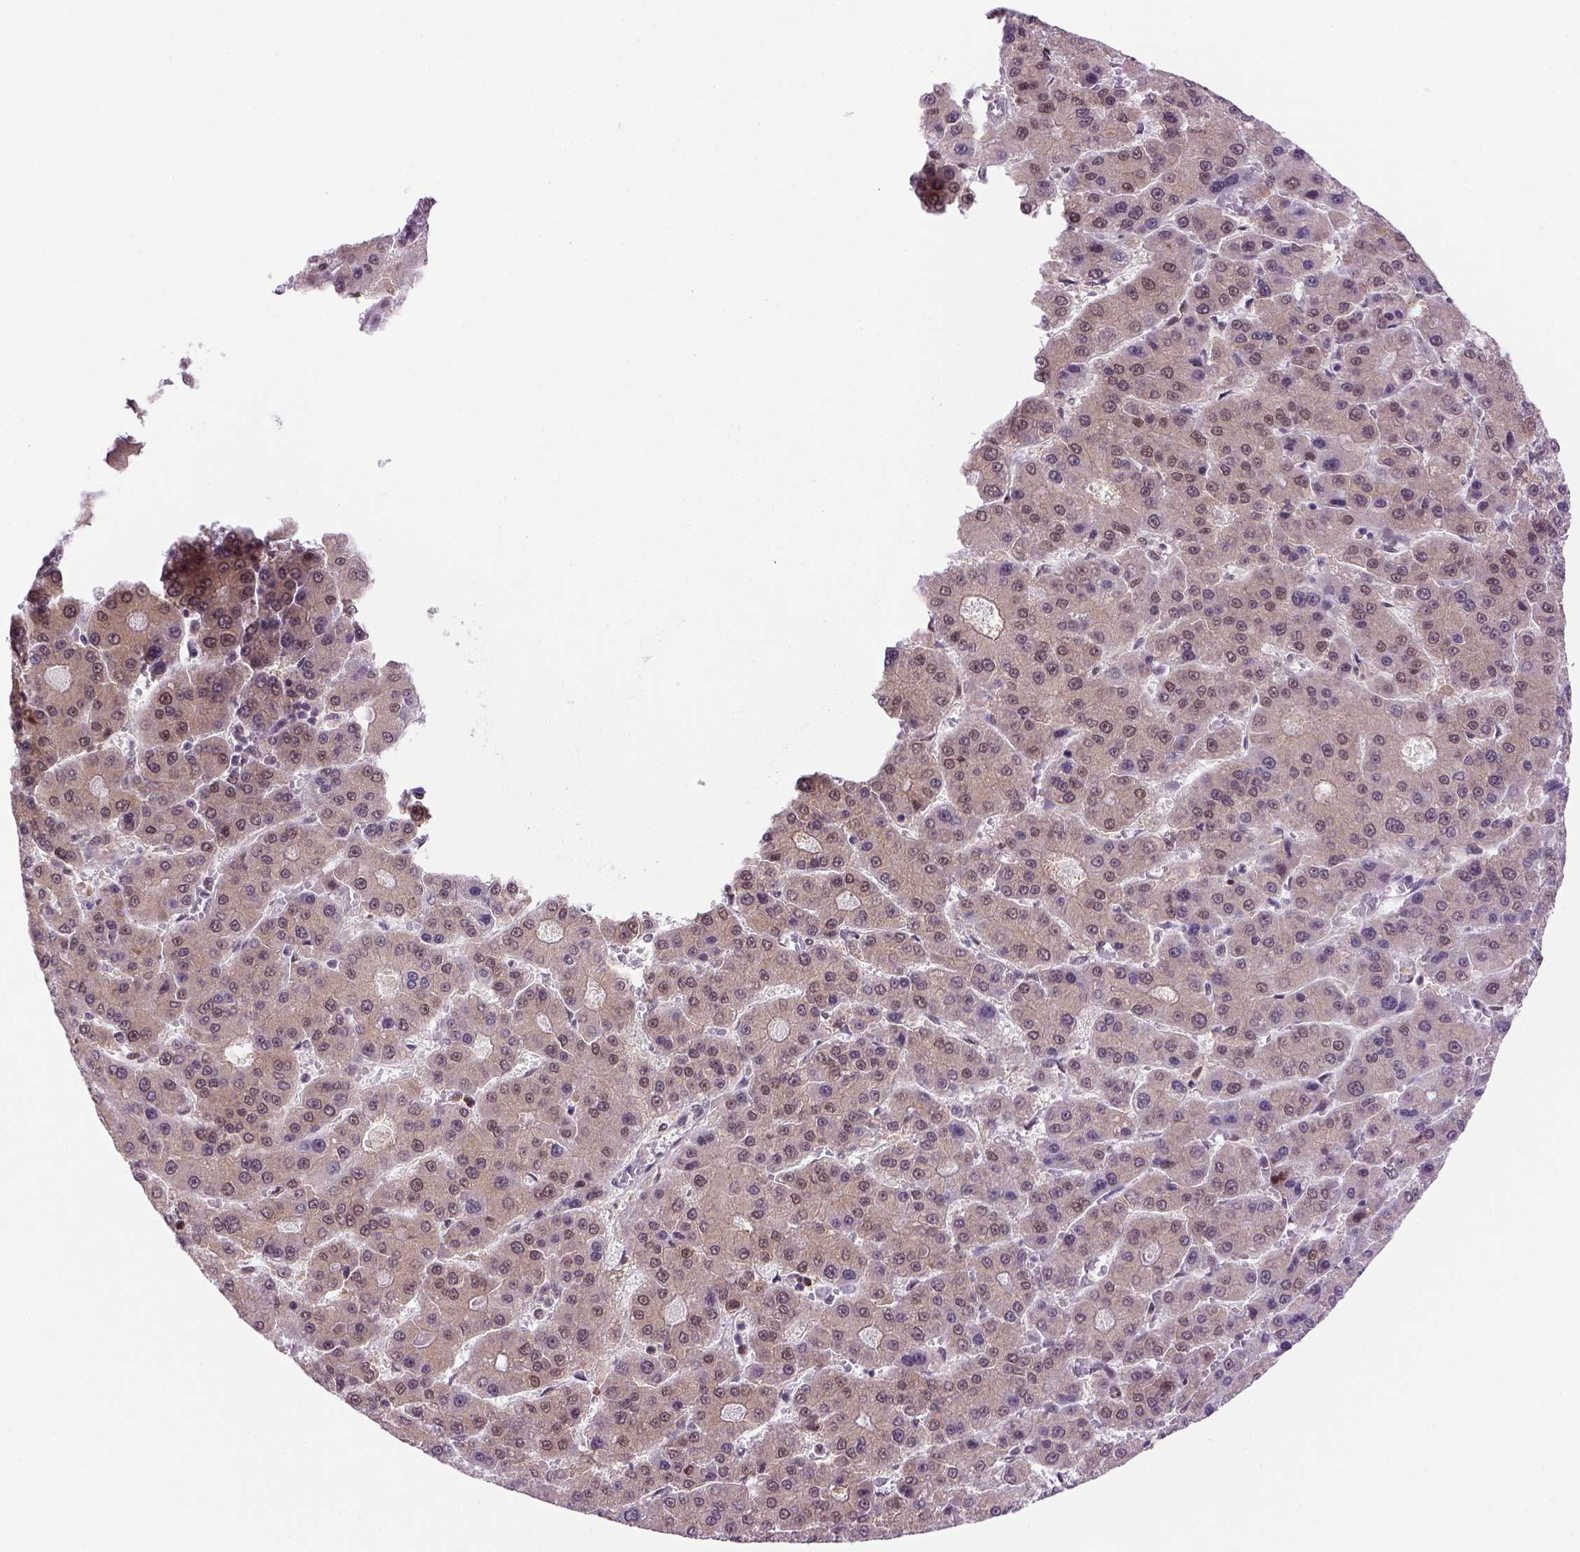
{"staining": {"intensity": "moderate", "quantity": "25%-75%", "location": "nuclear"}, "tissue": "liver cancer", "cell_type": "Tumor cells", "image_type": "cancer", "snomed": [{"axis": "morphology", "description": "Carcinoma, Hepatocellular, NOS"}, {"axis": "topography", "description": "Liver"}], "caption": "This is an image of IHC staining of hepatocellular carcinoma (liver), which shows moderate expression in the nuclear of tumor cells.", "gene": "PSMC2", "patient": {"sex": "male", "age": 70}}